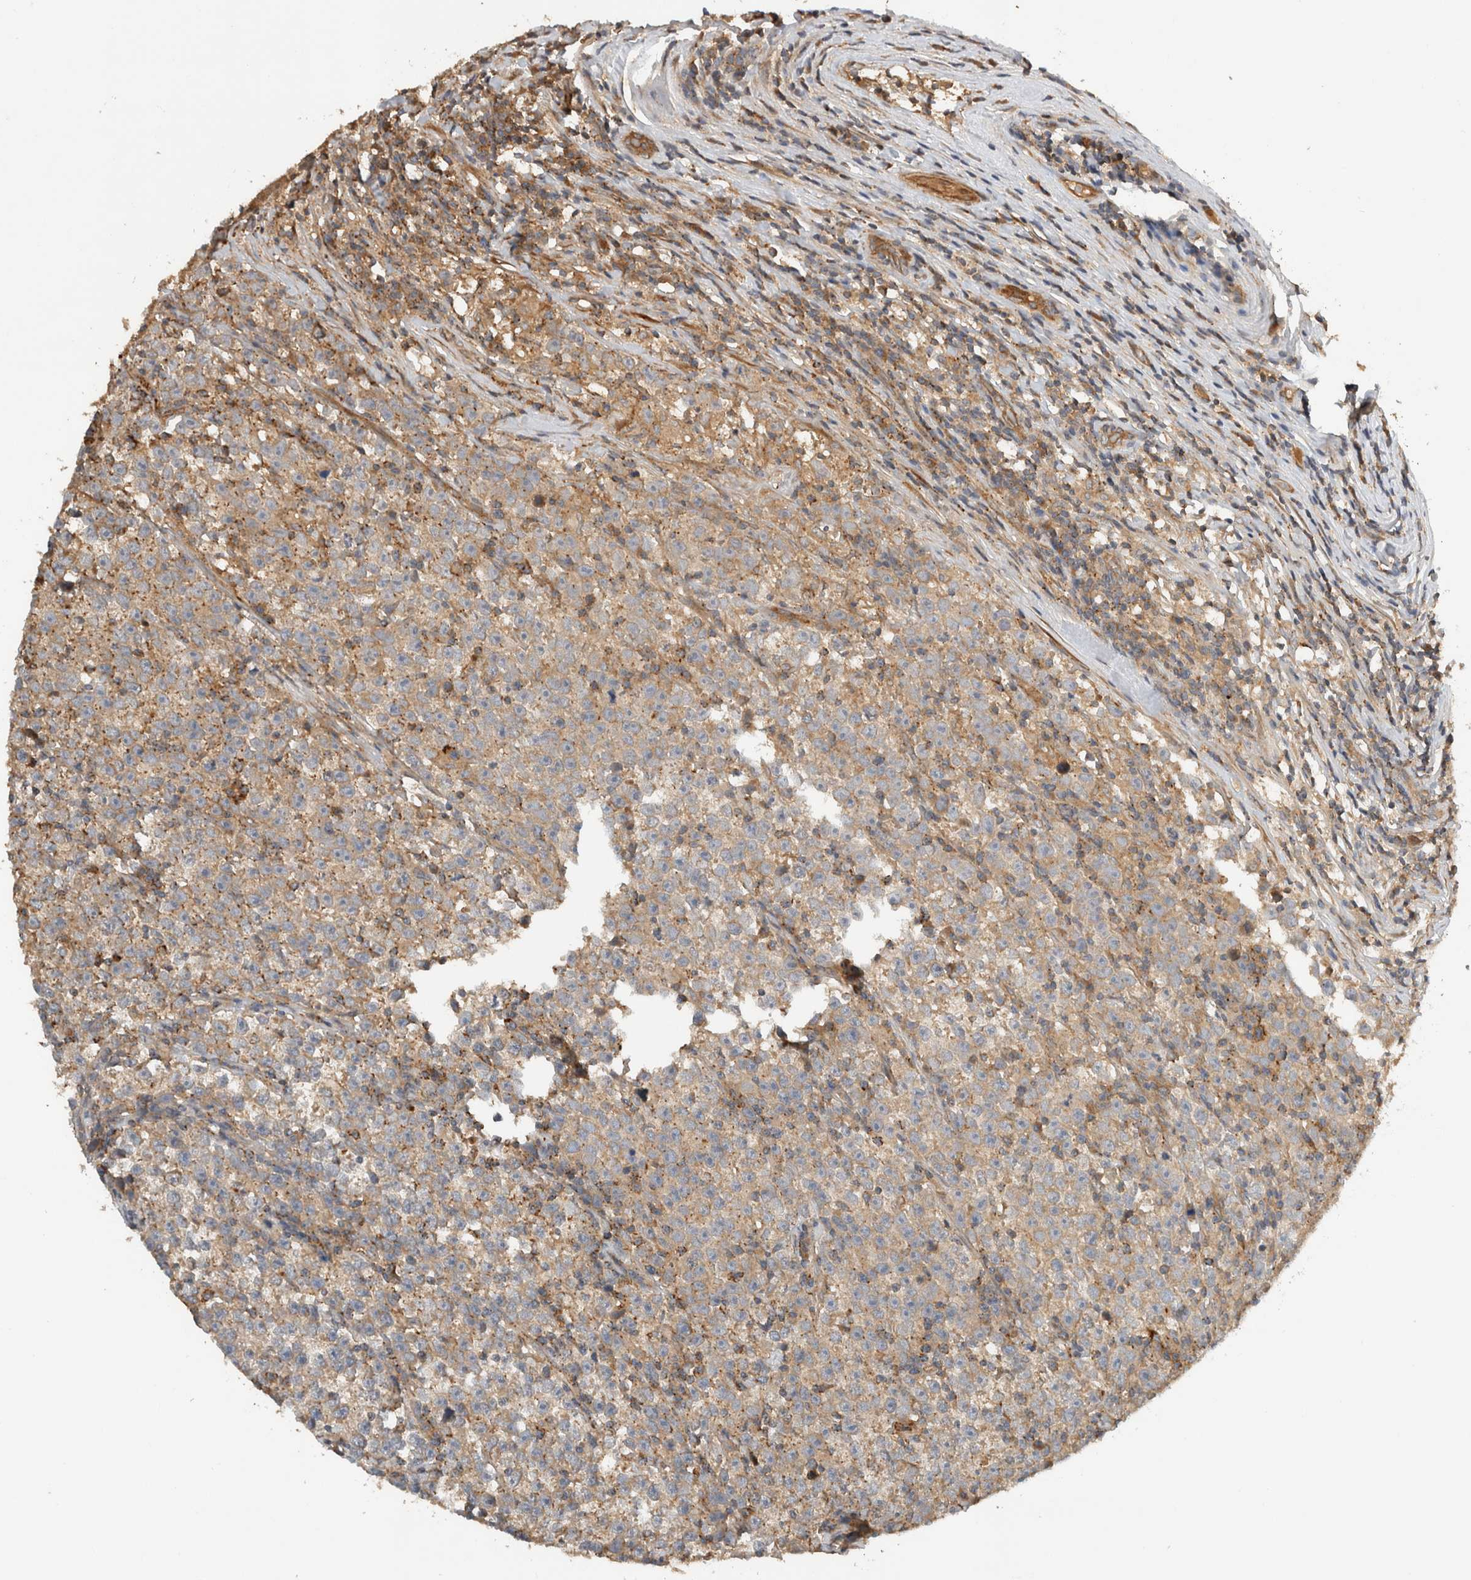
{"staining": {"intensity": "moderate", "quantity": ">75%", "location": "cytoplasmic/membranous"}, "tissue": "testis cancer", "cell_type": "Tumor cells", "image_type": "cancer", "snomed": [{"axis": "morphology", "description": "Normal tissue, NOS"}, {"axis": "morphology", "description": "Seminoma, NOS"}, {"axis": "topography", "description": "Testis"}], "caption": "Immunohistochemical staining of human testis seminoma shows moderate cytoplasmic/membranous protein positivity in approximately >75% of tumor cells.", "gene": "ARMC9", "patient": {"sex": "male", "age": 43}}